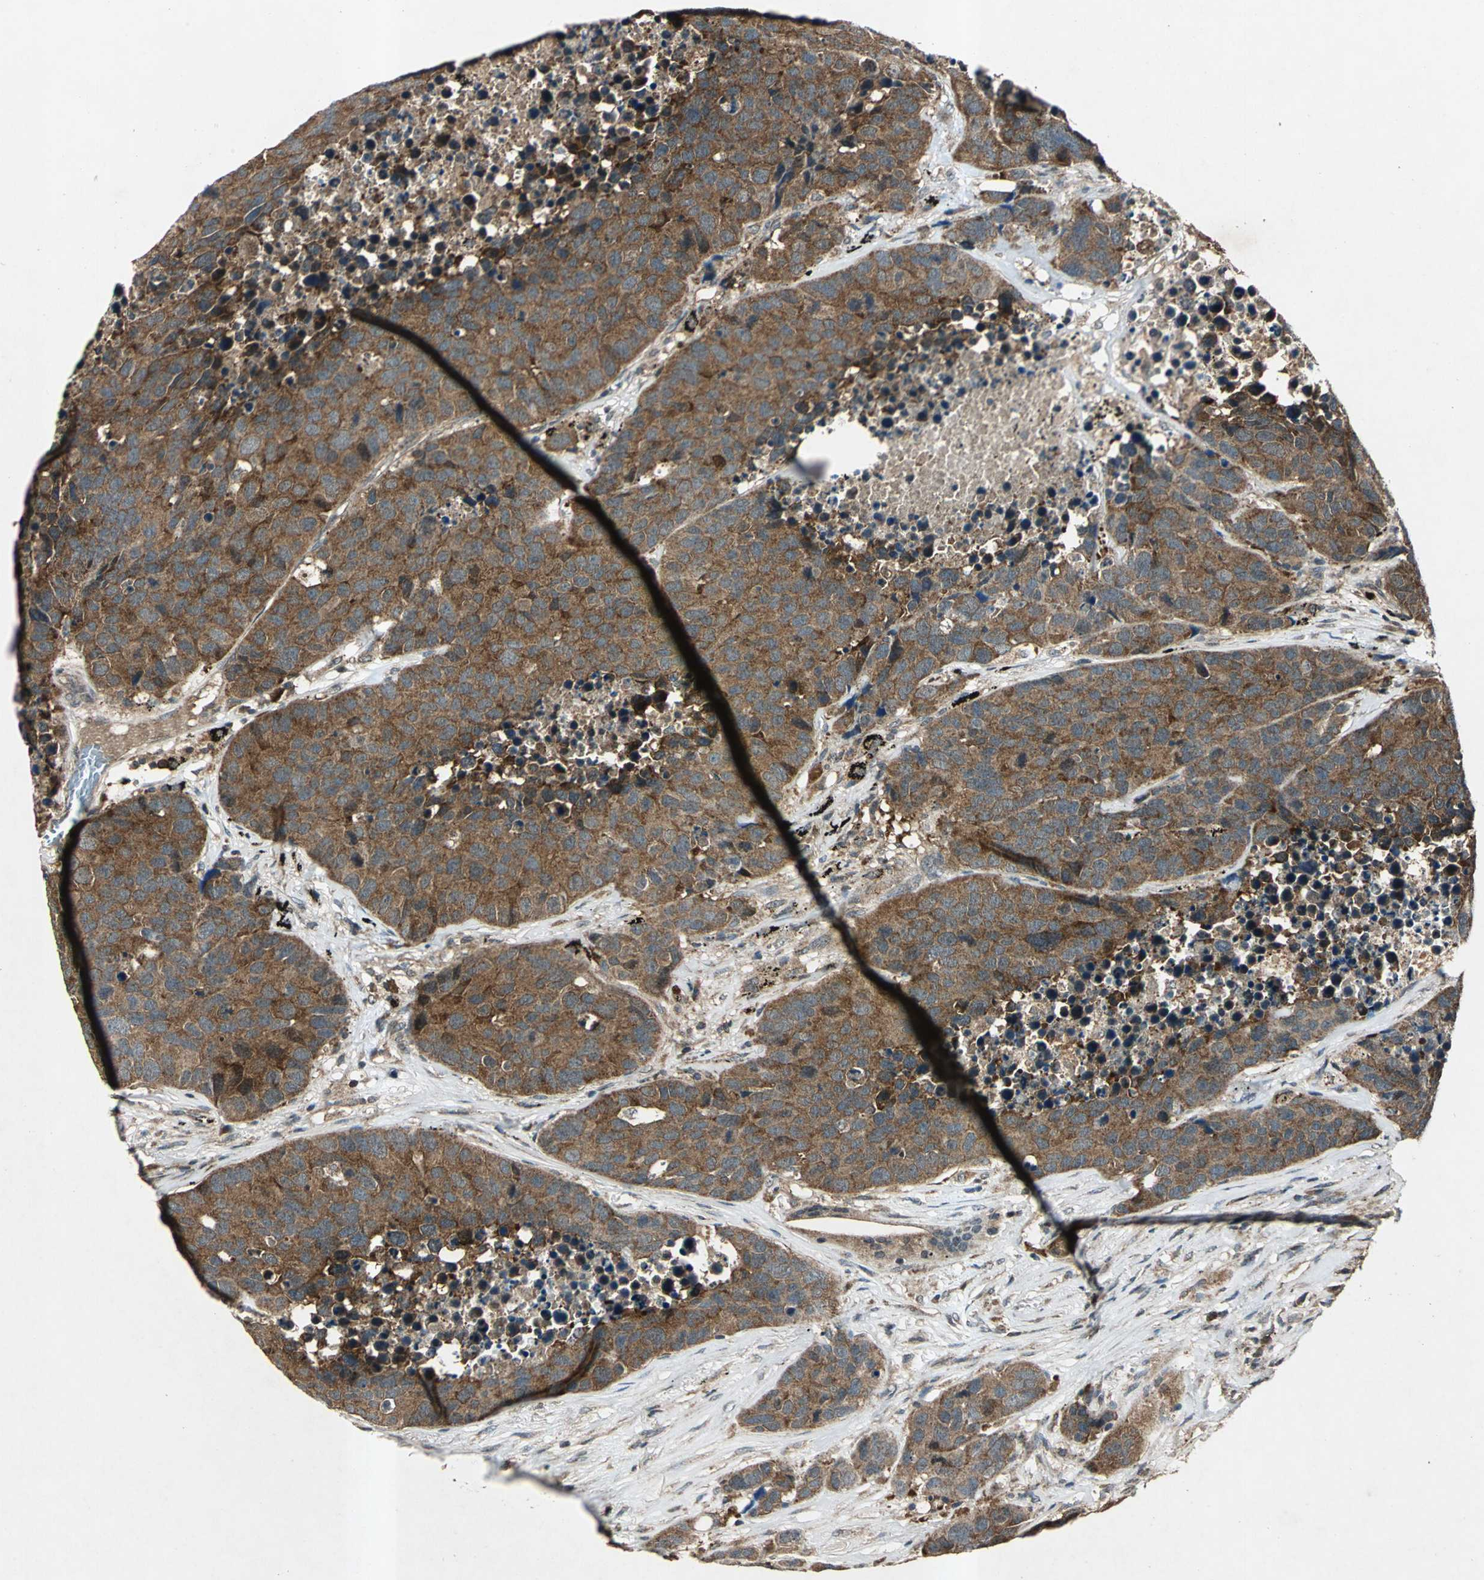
{"staining": {"intensity": "strong", "quantity": ">75%", "location": "cytoplasmic/membranous"}, "tissue": "carcinoid", "cell_type": "Tumor cells", "image_type": "cancer", "snomed": [{"axis": "morphology", "description": "Carcinoid, malignant, NOS"}, {"axis": "topography", "description": "Lung"}], "caption": "Immunohistochemical staining of human carcinoid exhibits high levels of strong cytoplasmic/membranous positivity in about >75% of tumor cells. The staining is performed using DAB brown chromogen to label protein expression. The nuclei are counter-stained blue using hematoxylin.", "gene": "AHSA1", "patient": {"sex": "male", "age": 60}}